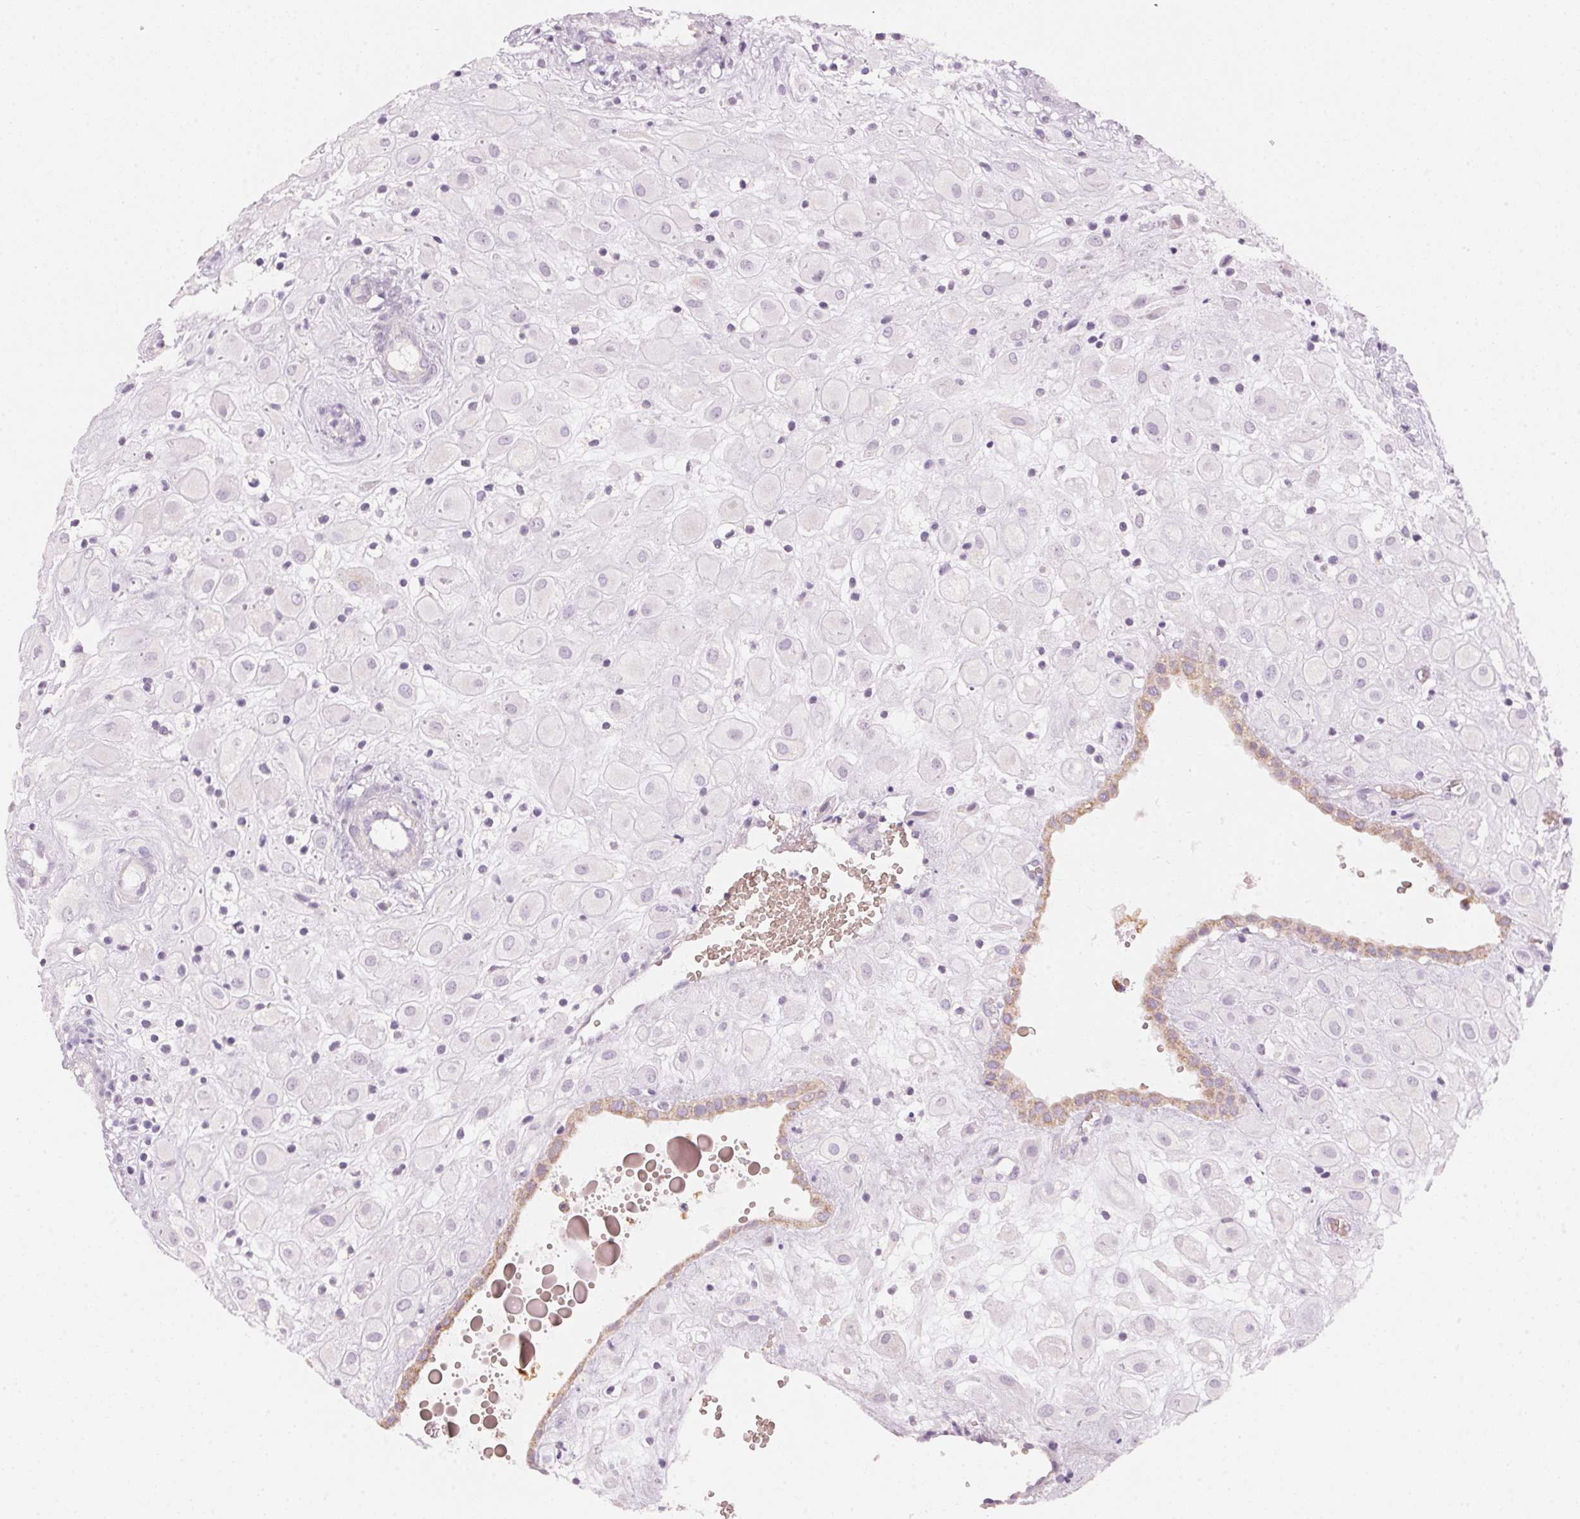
{"staining": {"intensity": "negative", "quantity": "none", "location": "none"}, "tissue": "placenta", "cell_type": "Decidual cells", "image_type": "normal", "snomed": [{"axis": "morphology", "description": "Normal tissue, NOS"}, {"axis": "topography", "description": "Placenta"}], "caption": "Immunohistochemical staining of normal placenta shows no significant staining in decidual cells. (DAB (3,3'-diaminobenzidine) immunohistochemistry (IHC) with hematoxylin counter stain).", "gene": "HOXB13", "patient": {"sex": "female", "age": 24}}